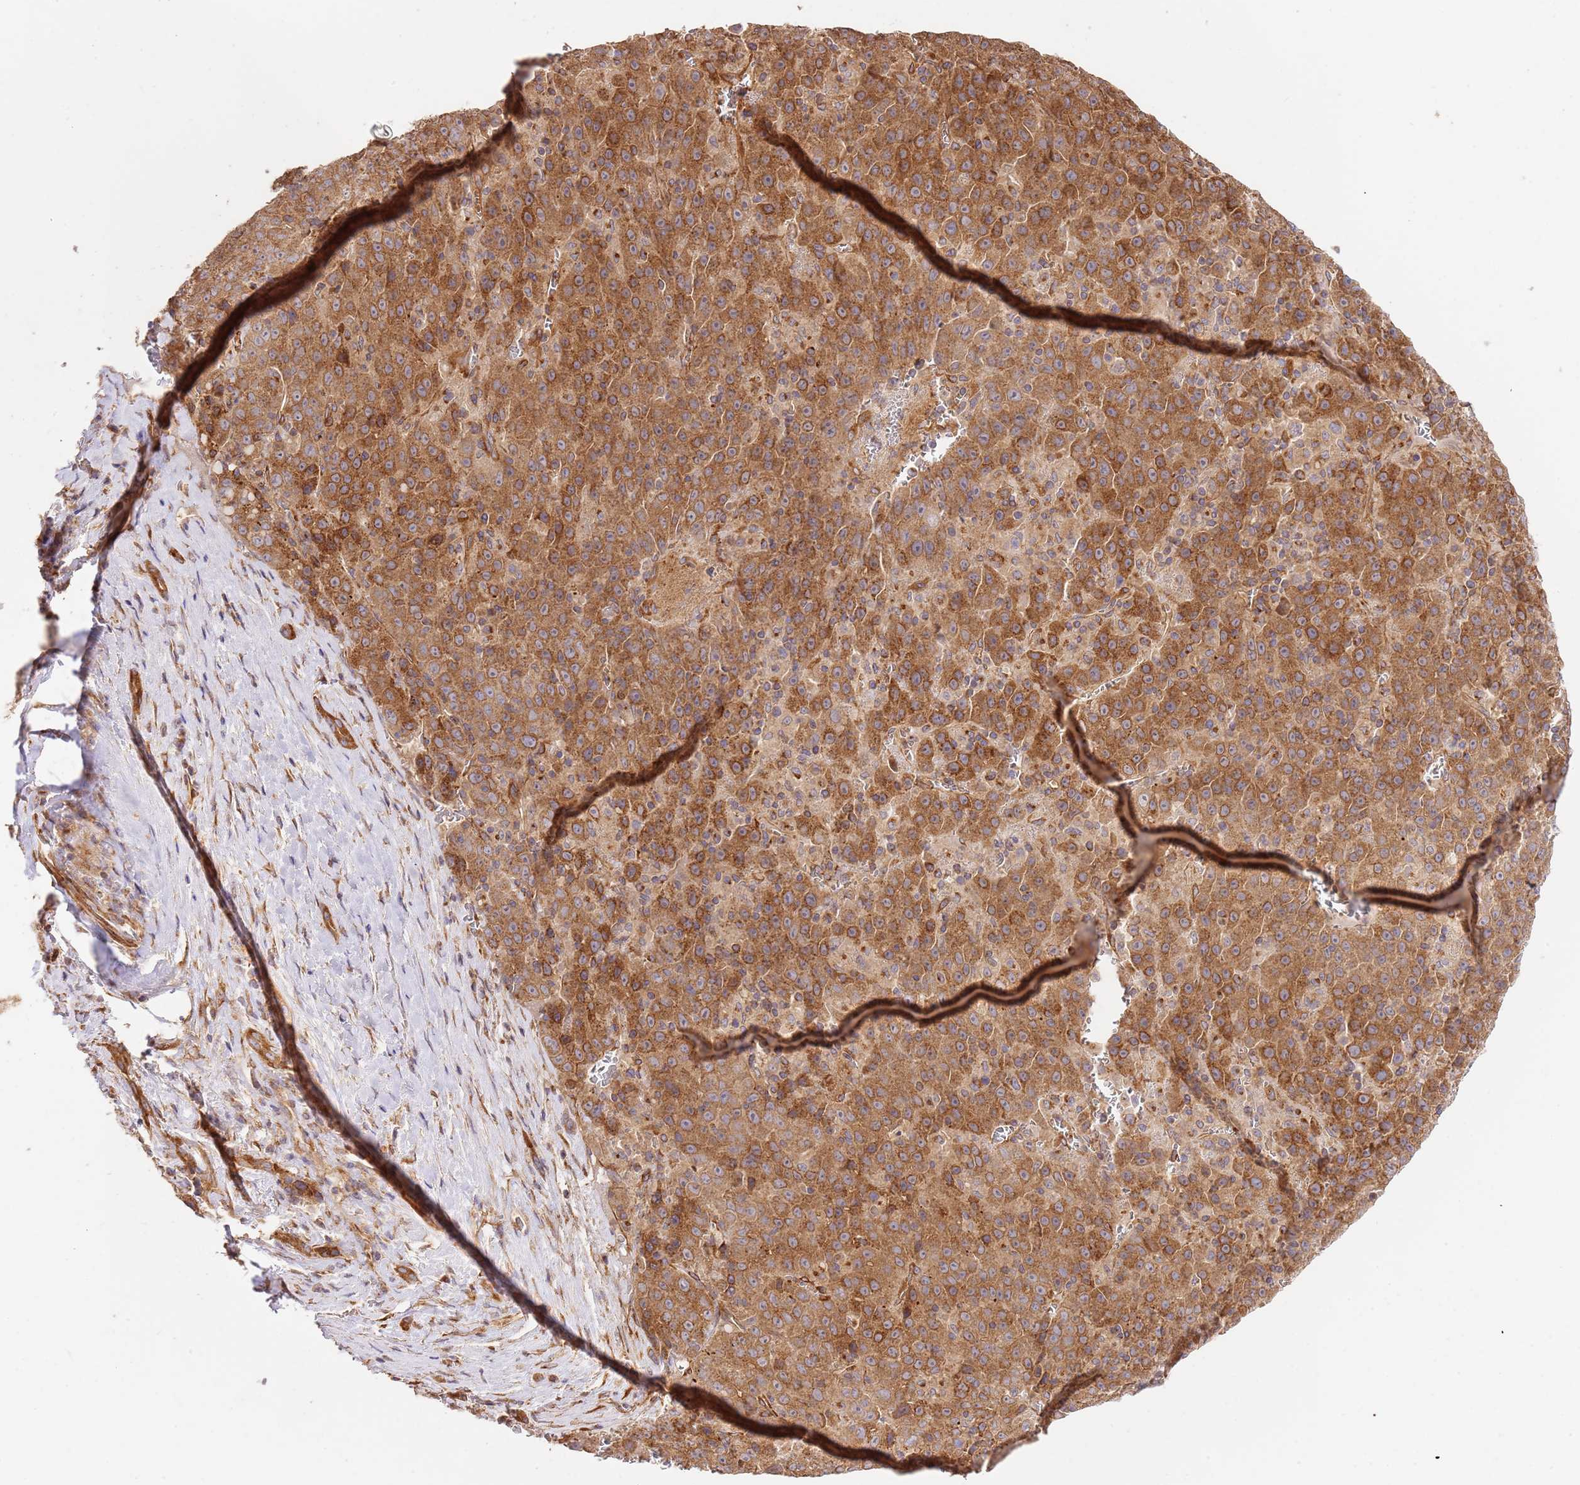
{"staining": {"intensity": "moderate", "quantity": ">75%", "location": "cytoplasmic/membranous"}, "tissue": "liver cancer", "cell_type": "Tumor cells", "image_type": "cancer", "snomed": [{"axis": "morphology", "description": "Carcinoma, Hepatocellular, NOS"}, {"axis": "topography", "description": "Liver"}], "caption": "Liver cancer (hepatocellular carcinoma) stained with DAB (3,3'-diaminobenzidine) immunohistochemistry (IHC) reveals medium levels of moderate cytoplasmic/membranous staining in approximately >75% of tumor cells.", "gene": "ZBTB39", "patient": {"sex": "female", "age": 53}}